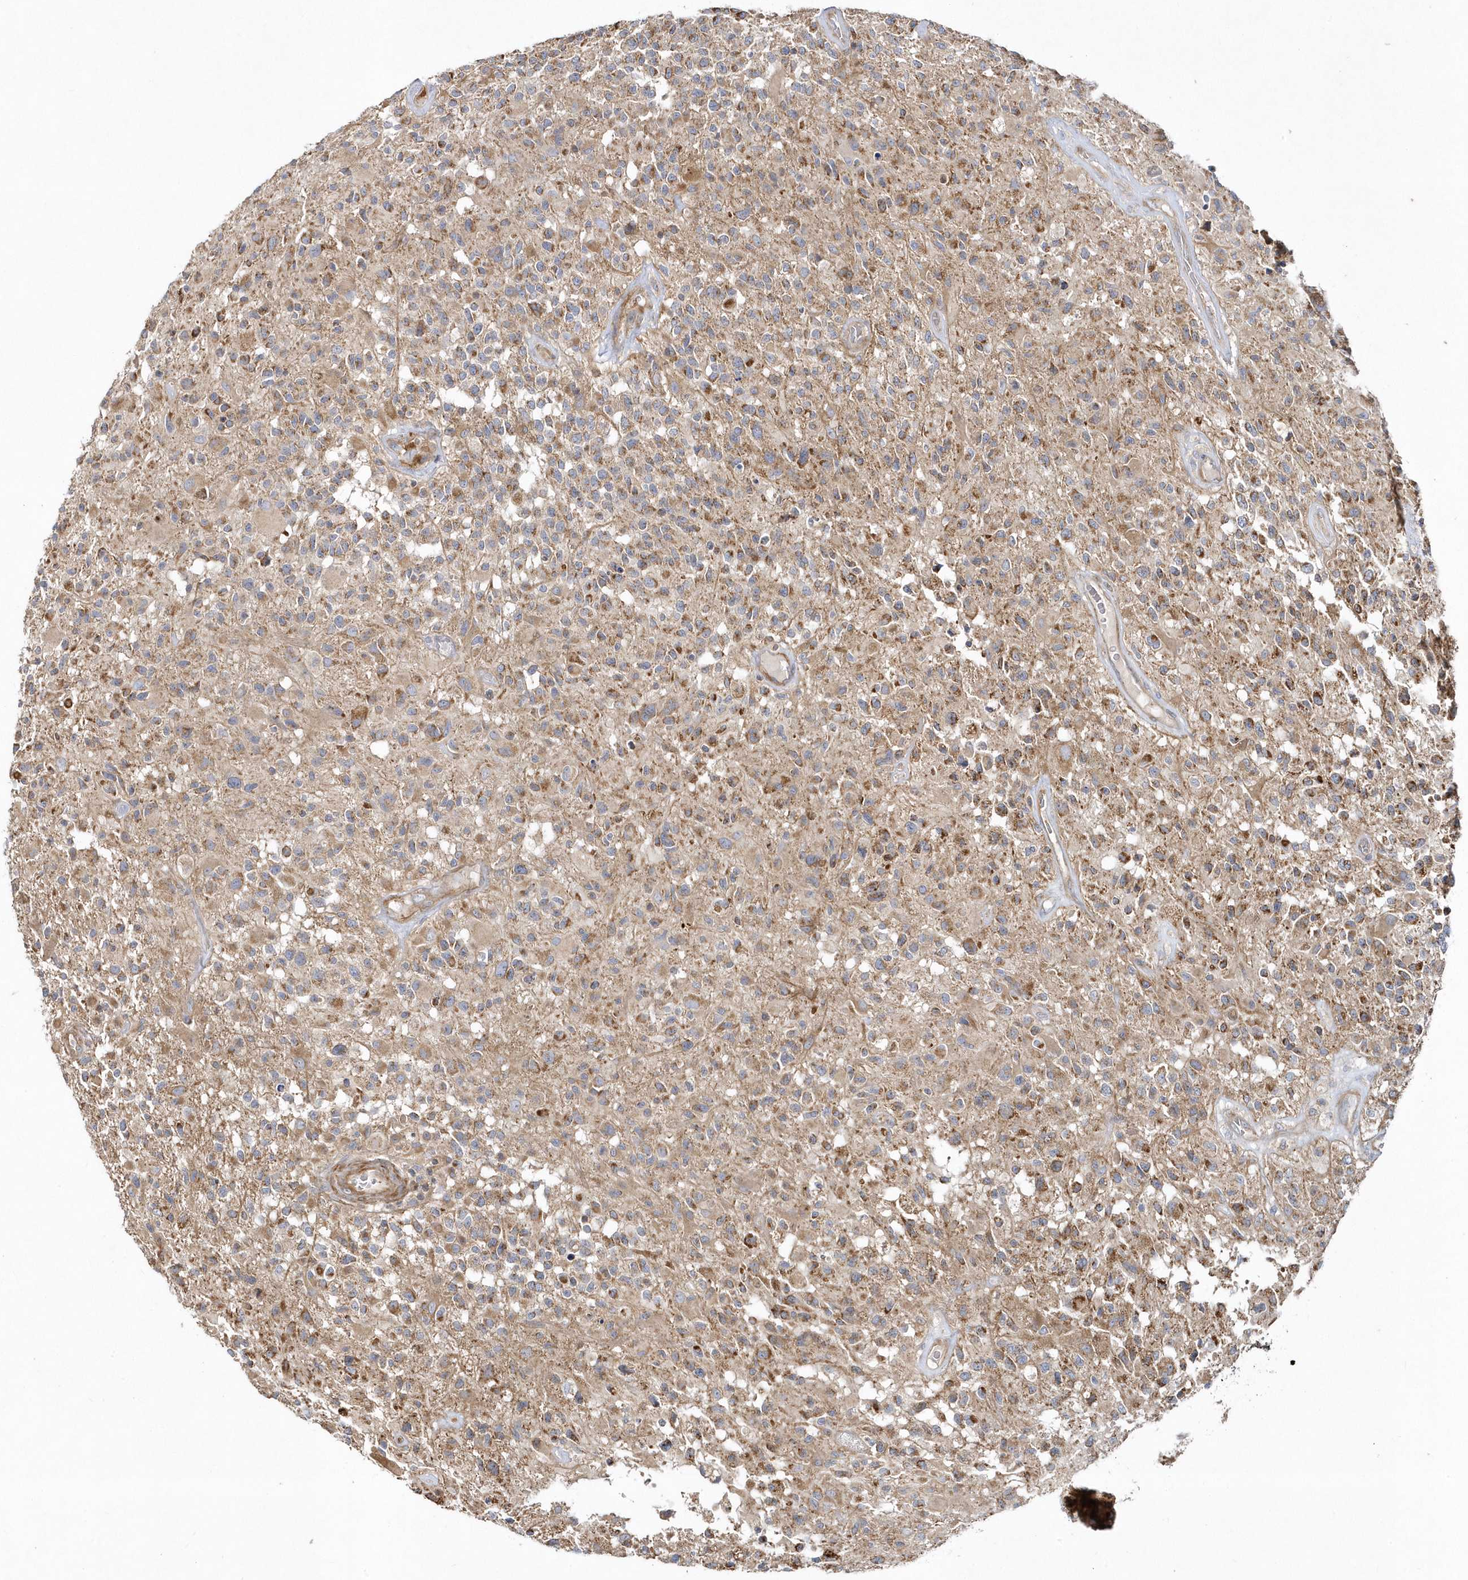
{"staining": {"intensity": "moderate", "quantity": ">75%", "location": "cytoplasmic/membranous"}, "tissue": "glioma", "cell_type": "Tumor cells", "image_type": "cancer", "snomed": [{"axis": "morphology", "description": "Glioma, malignant, High grade"}, {"axis": "morphology", "description": "Glioblastoma, NOS"}, {"axis": "topography", "description": "Brain"}], "caption": "Human glioblastoma stained with a brown dye exhibits moderate cytoplasmic/membranous positive staining in about >75% of tumor cells.", "gene": "LEXM", "patient": {"sex": "male", "age": 60}}